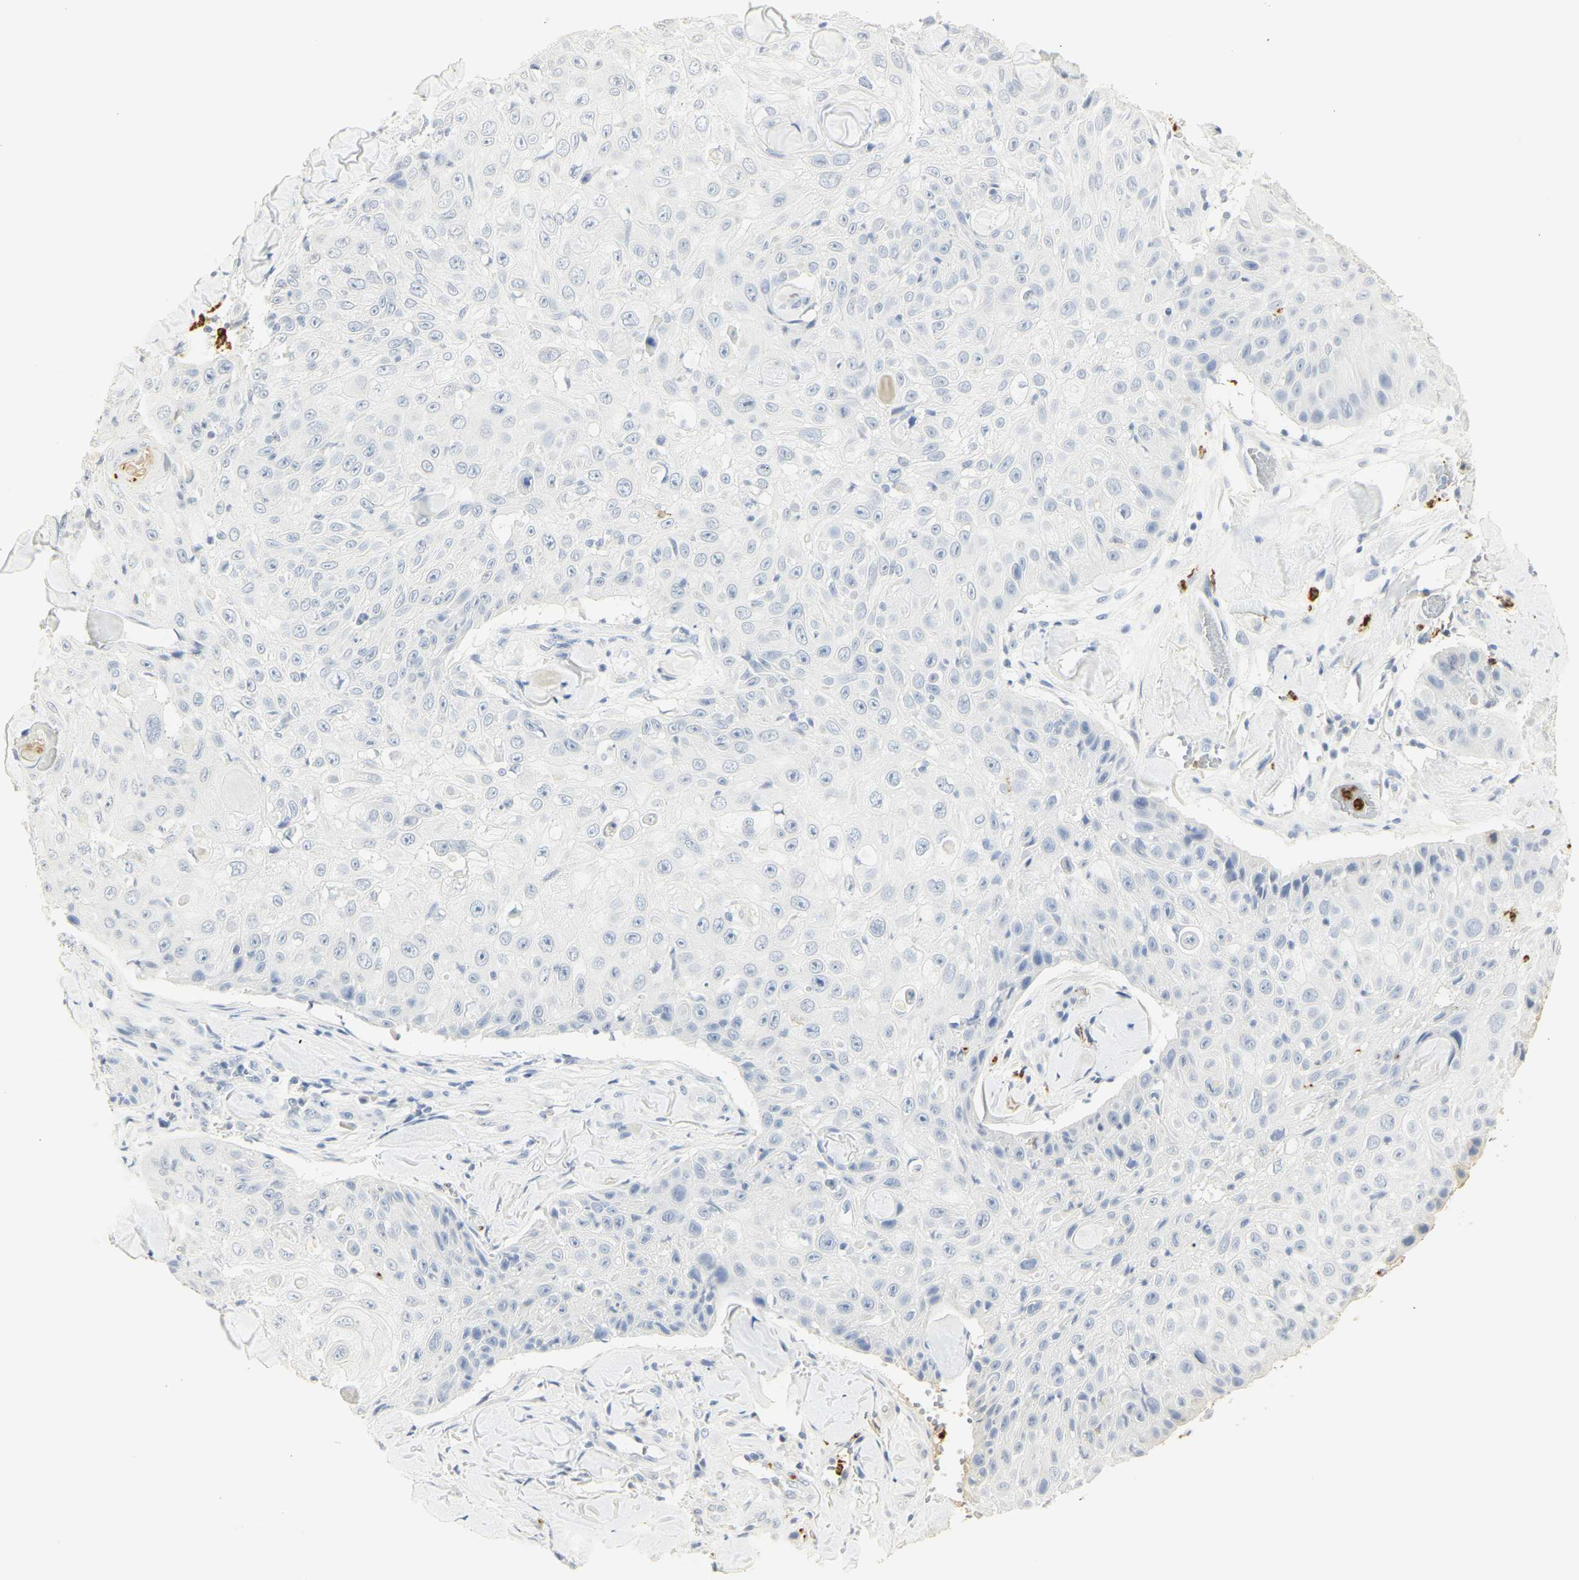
{"staining": {"intensity": "negative", "quantity": "none", "location": "none"}, "tissue": "skin cancer", "cell_type": "Tumor cells", "image_type": "cancer", "snomed": [{"axis": "morphology", "description": "Squamous cell carcinoma, NOS"}, {"axis": "topography", "description": "Skin"}], "caption": "Immunohistochemistry (IHC) of human squamous cell carcinoma (skin) reveals no positivity in tumor cells. (DAB immunohistochemistry with hematoxylin counter stain).", "gene": "MPO", "patient": {"sex": "male", "age": 86}}